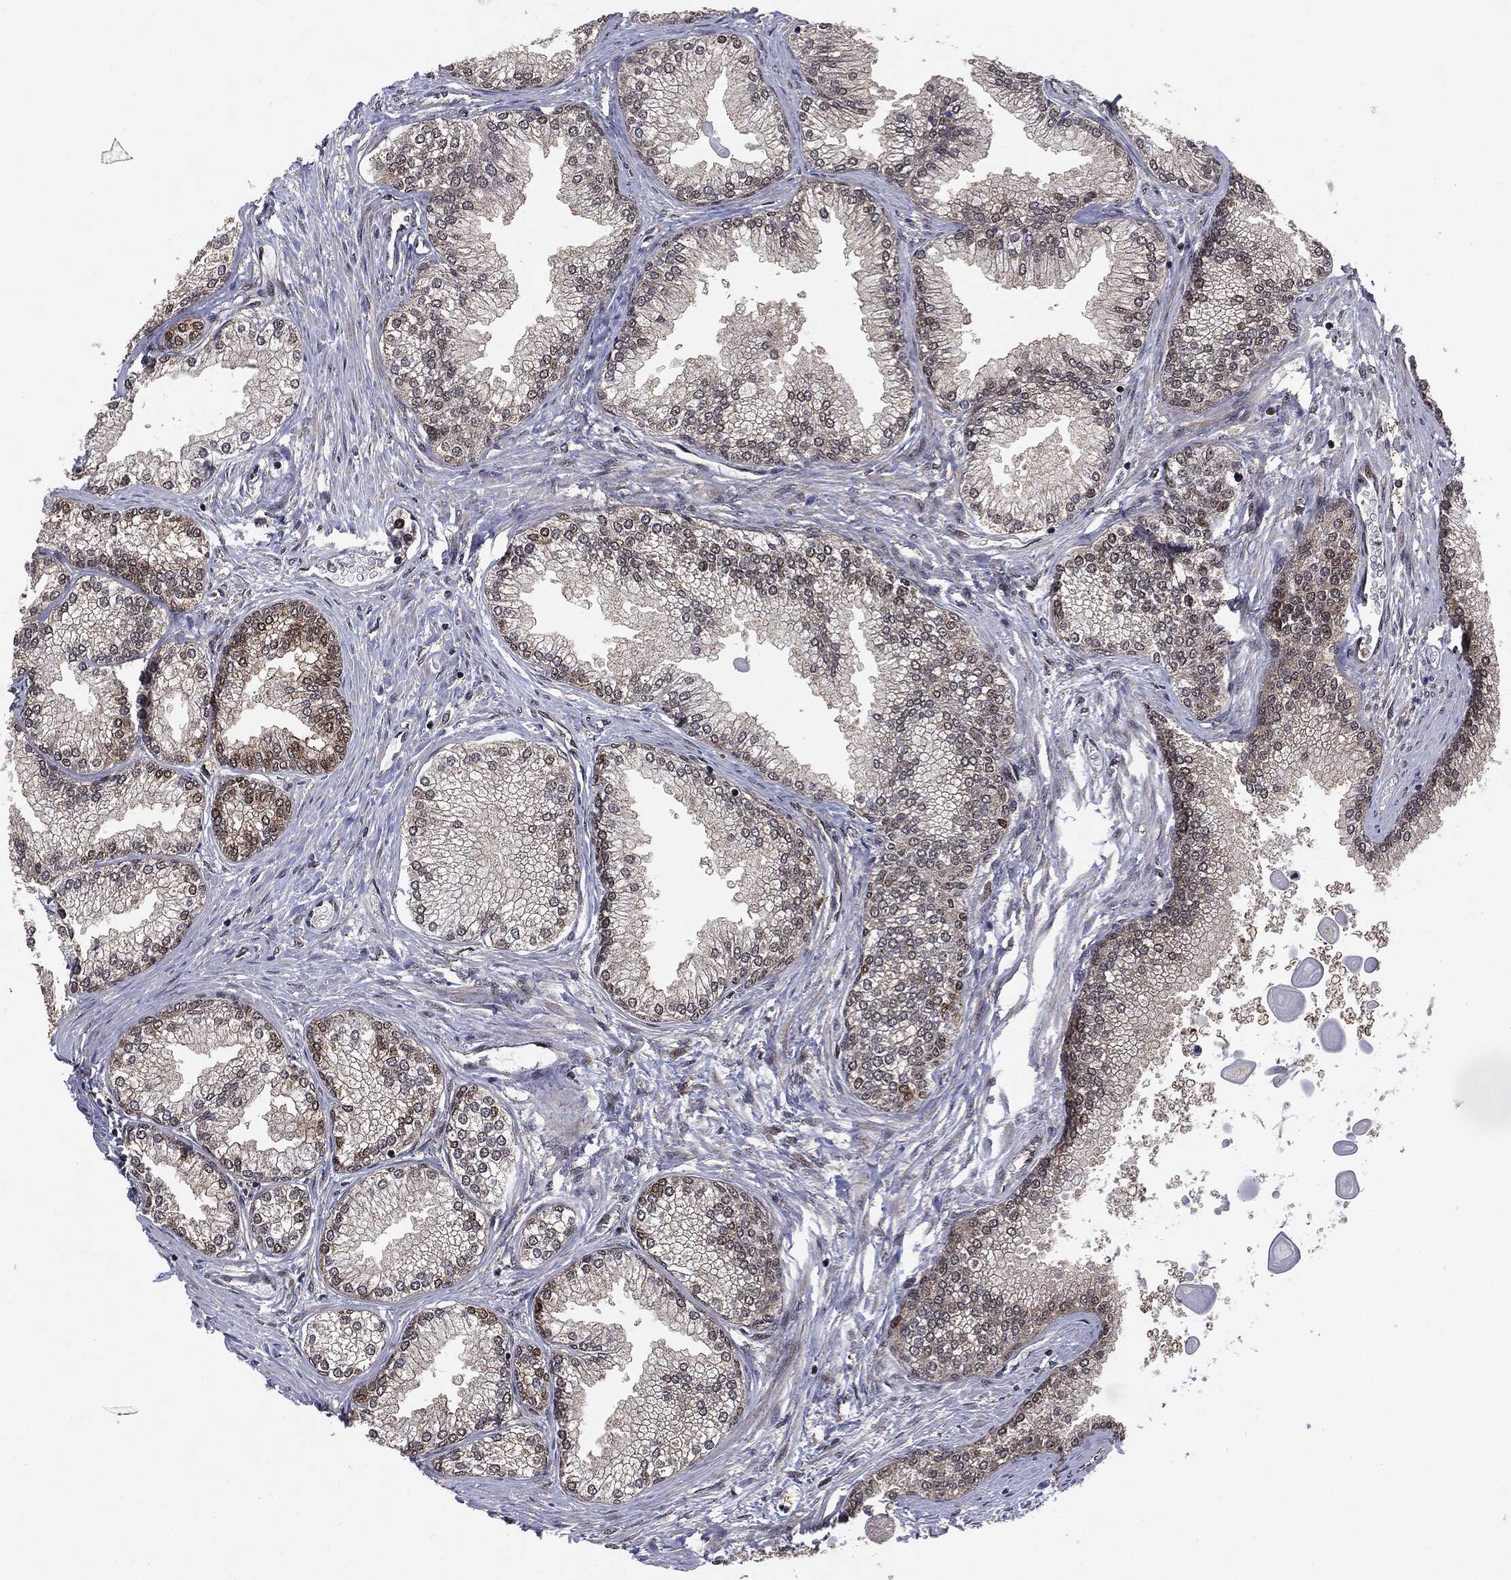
{"staining": {"intensity": "strong", "quantity": "<25%", "location": "cytoplasmic/membranous,nuclear"}, "tissue": "prostate", "cell_type": "Glandular cells", "image_type": "normal", "snomed": [{"axis": "morphology", "description": "Normal tissue, NOS"}, {"axis": "topography", "description": "Prostate"}], "caption": "Immunohistochemistry (IHC) histopathology image of normal prostate: prostate stained using immunohistochemistry (IHC) exhibits medium levels of strong protein expression localized specifically in the cytoplasmic/membranous,nuclear of glandular cells, appearing as a cytoplasmic/membranous,nuclear brown color.", "gene": "PTPA", "patient": {"sex": "male", "age": 72}}